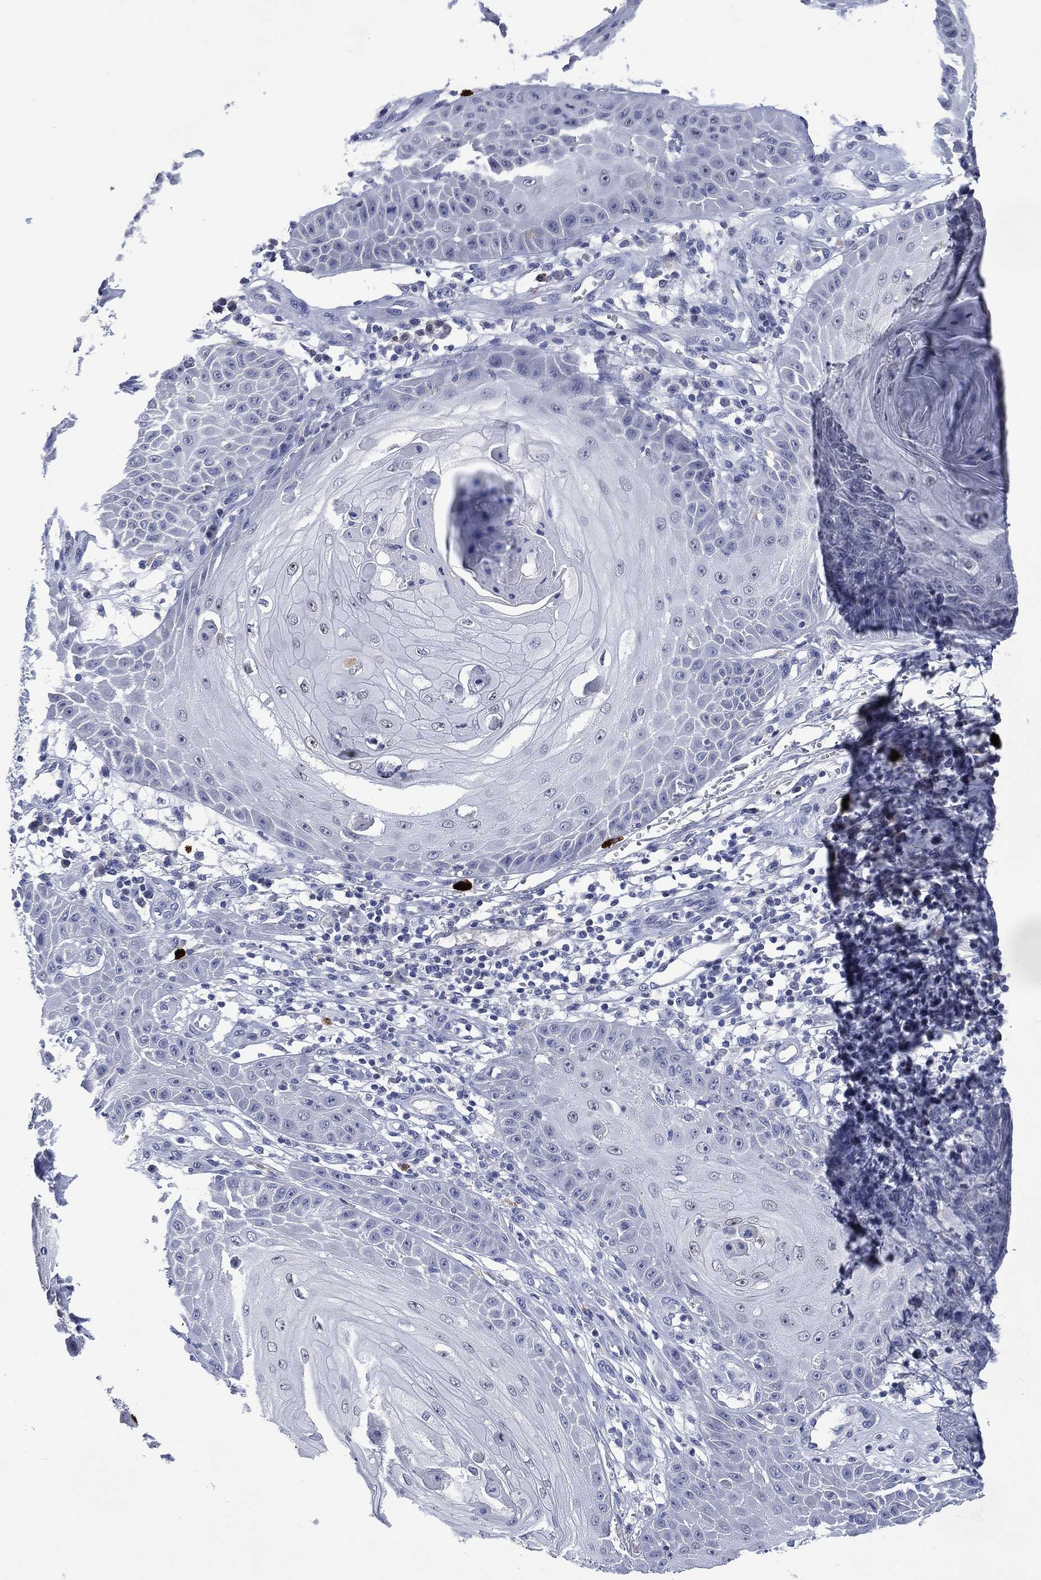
{"staining": {"intensity": "negative", "quantity": "none", "location": "none"}, "tissue": "skin cancer", "cell_type": "Tumor cells", "image_type": "cancer", "snomed": [{"axis": "morphology", "description": "Squamous cell carcinoma, NOS"}, {"axis": "topography", "description": "Skin"}], "caption": "A high-resolution micrograph shows immunohistochemistry (IHC) staining of skin cancer, which reveals no significant staining in tumor cells. (Brightfield microscopy of DAB immunohistochemistry at high magnification).", "gene": "USP26", "patient": {"sex": "male", "age": 70}}